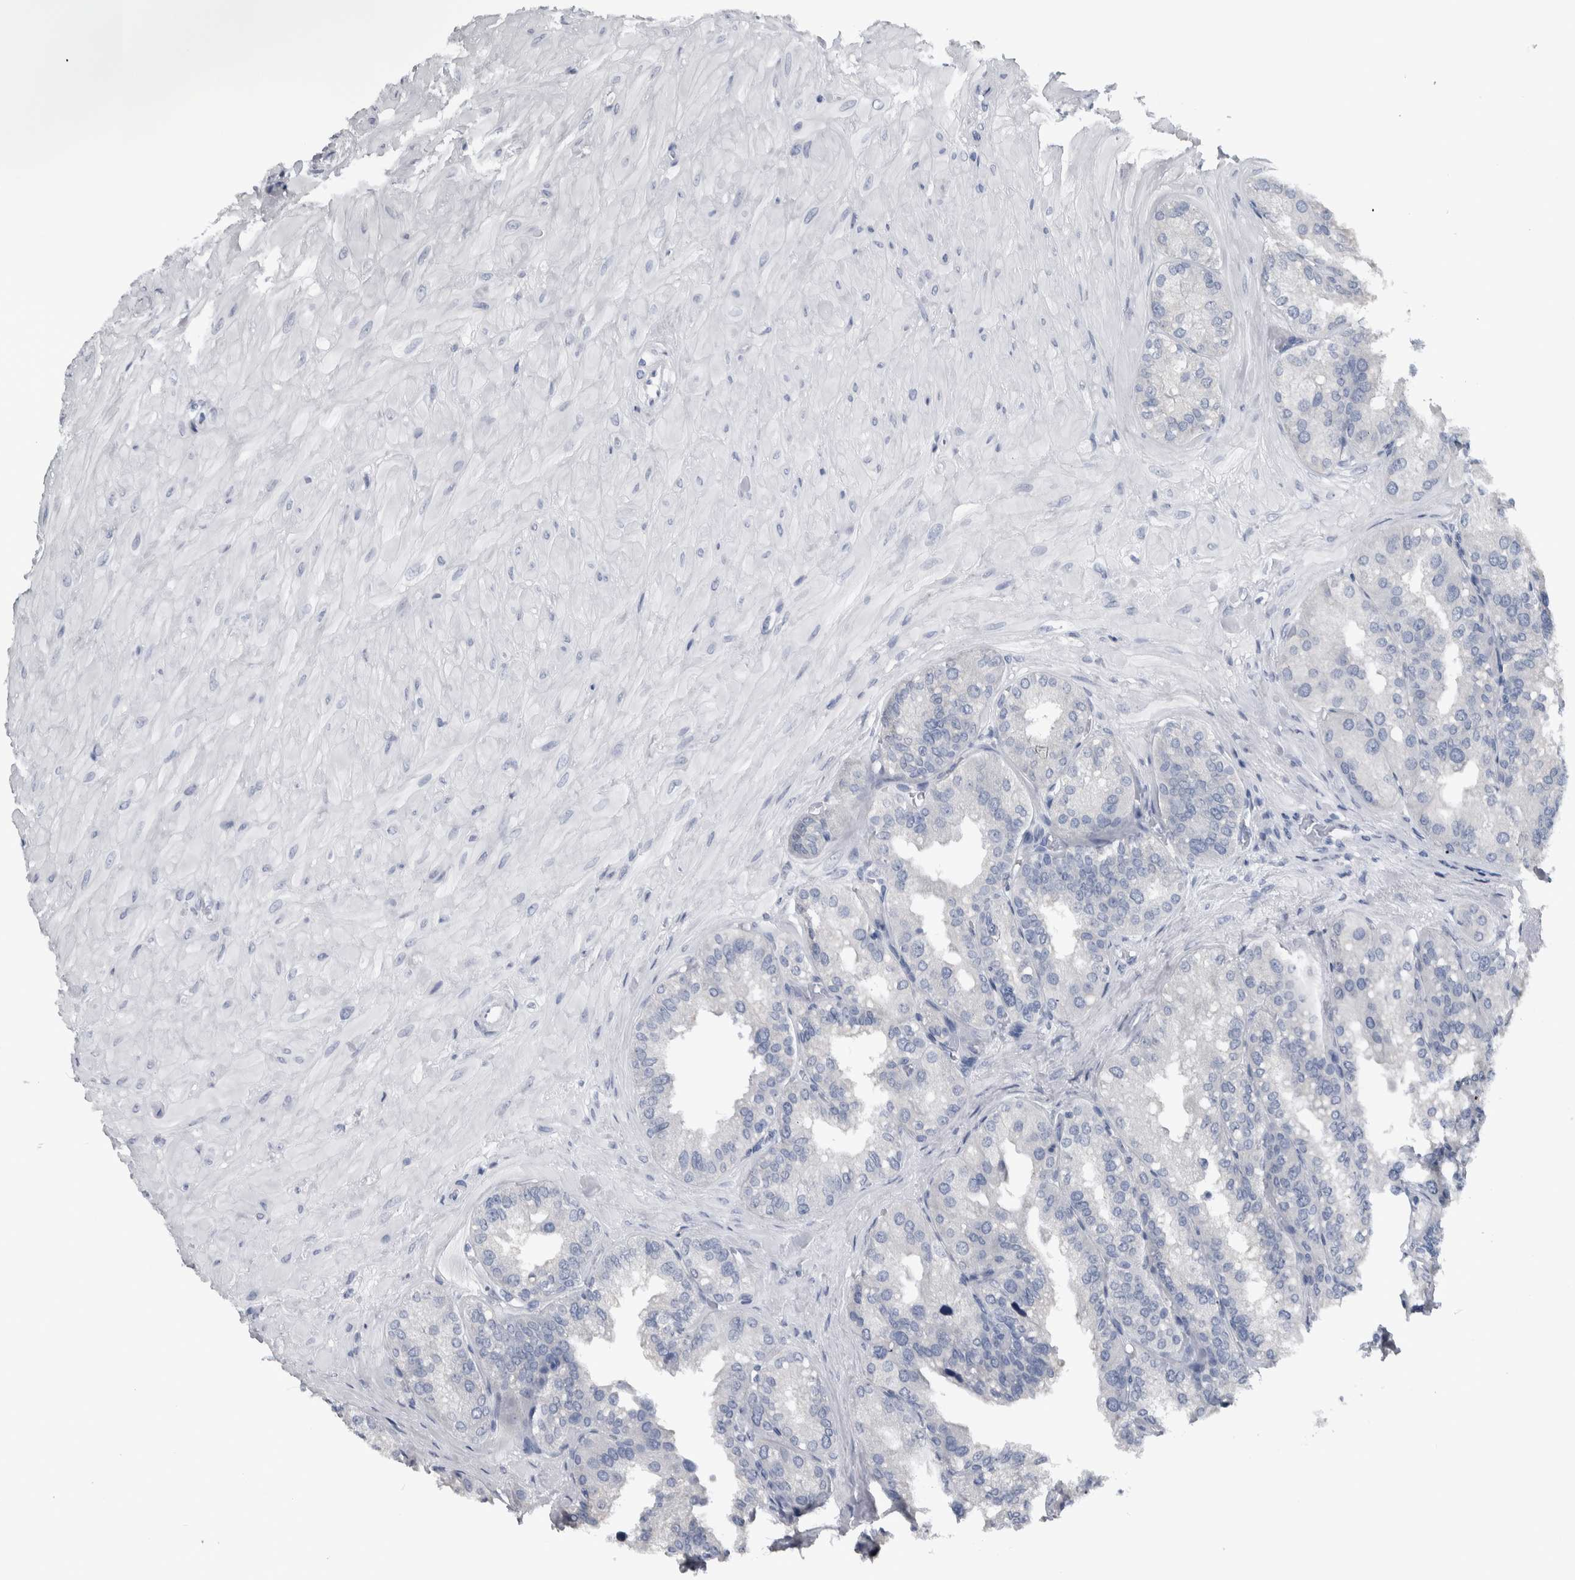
{"staining": {"intensity": "negative", "quantity": "none", "location": "none"}, "tissue": "seminal vesicle", "cell_type": "Glandular cells", "image_type": "normal", "snomed": [{"axis": "morphology", "description": "Normal tissue, NOS"}, {"axis": "topography", "description": "Prostate"}, {"axis": "topography", "description": "Seminal veicle"}], "caption": "Micrograph shows no significant protein expression in glandular cells of unremarkable seminal vesicle.", "gene": "CDH17", "patient": {"sex": "male", "age": 51}}